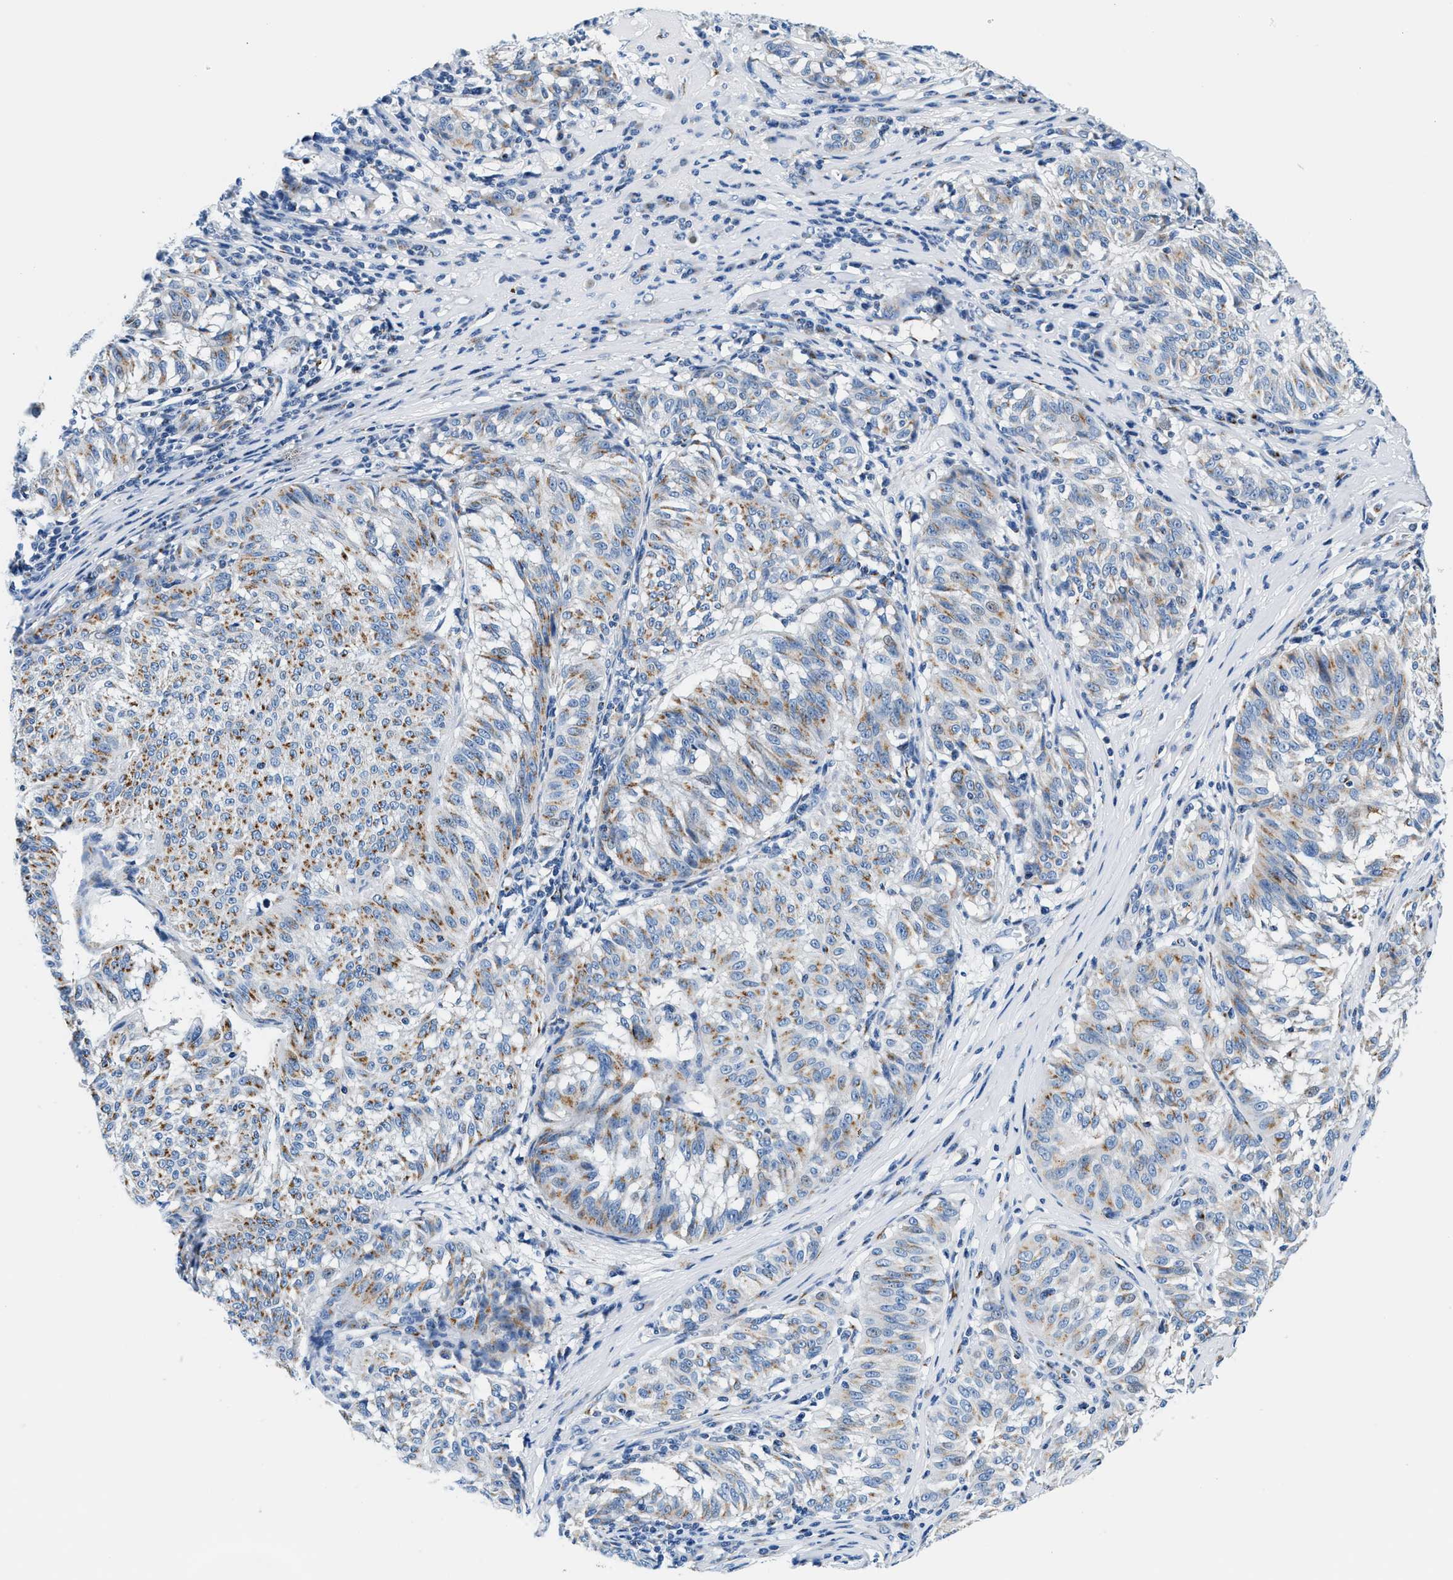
{"staining": {"intensity": "moderate", "quantity": ">75%", "location": "cytoplasmic/membranous"}, "tissue": "melanoma", "cell_type": "Tumor cells", "image_type": "cancer", "snomed": [{"axis": "morphology", "description": "Malignant melanoma, NOS"}, {"axis": "topography", "description": "Skin"}], "caption": "Moderate cytoplasmic/membranous positivity is appreciated in about >75% of tumor cells in malignant melanoma.", "gene": "VPS53", "patient": {"sex": "female", "age": 72}}